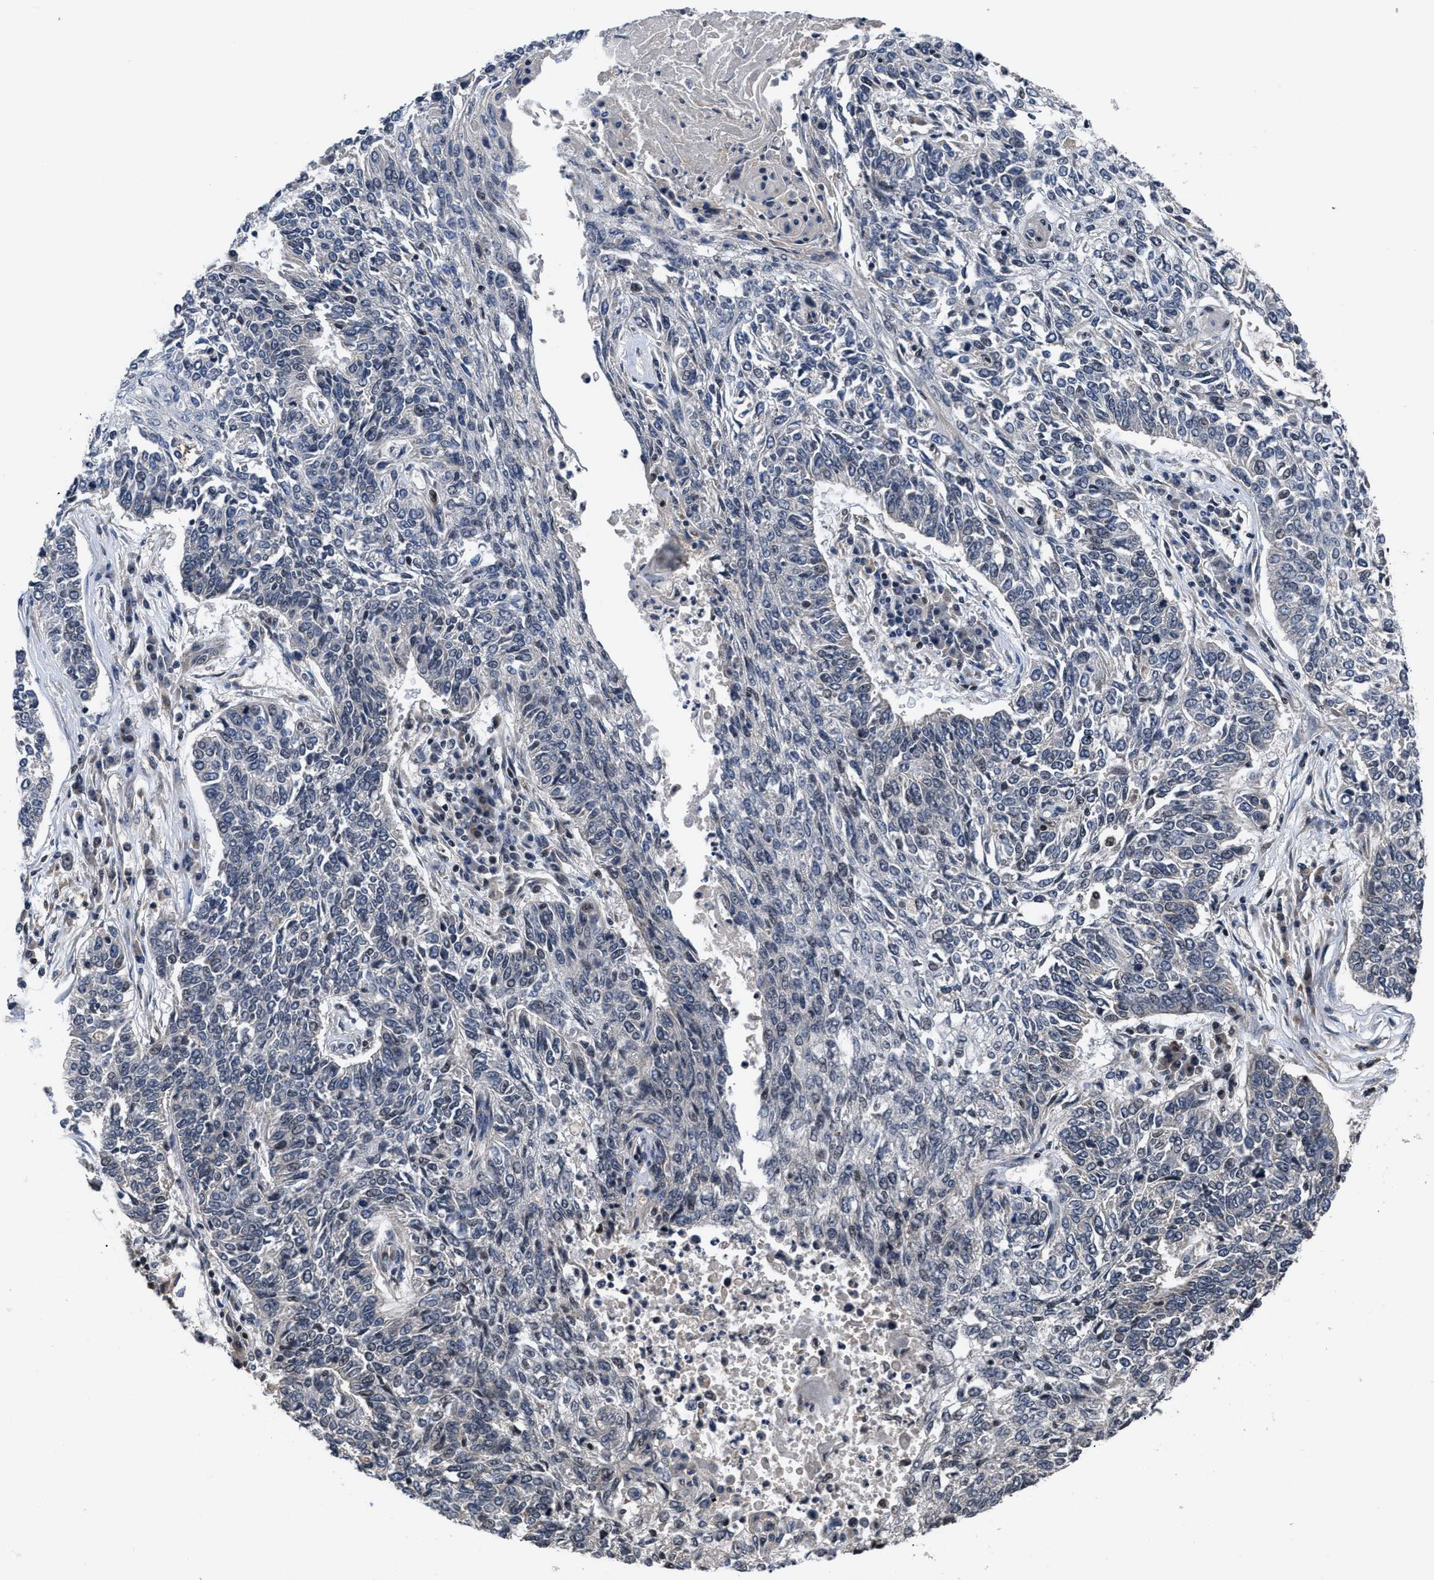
{"staining": {"intensity": "negative", "quantity": "none", "location": "none"}, "tissue": "lung cancer", "cell_type": "Tumor cells", "image_type": "cancer", "snomed": [{"axis": "morphology", "description": "Normal tissue, NOS"}, {"axis": "morphology", "description": "Squamous cell carcinoma, NOS"}, {"axis": "topography", "description": "Cartilage tissue"}, {"axis": "topography", "description": "Bronchus"}, {"axis": "topography", "description": "Lung"}], "caption": "This micrograph is of lung cancer (squamous cell carcinoma) stained with immunohistochemistry (IHC) to label a protein in brown with the nuclei are counter-stained blue. There is no positivity in tumor cells.", "gene": "DNAJC14", "patient": {"sex": "female", "age": 49}}